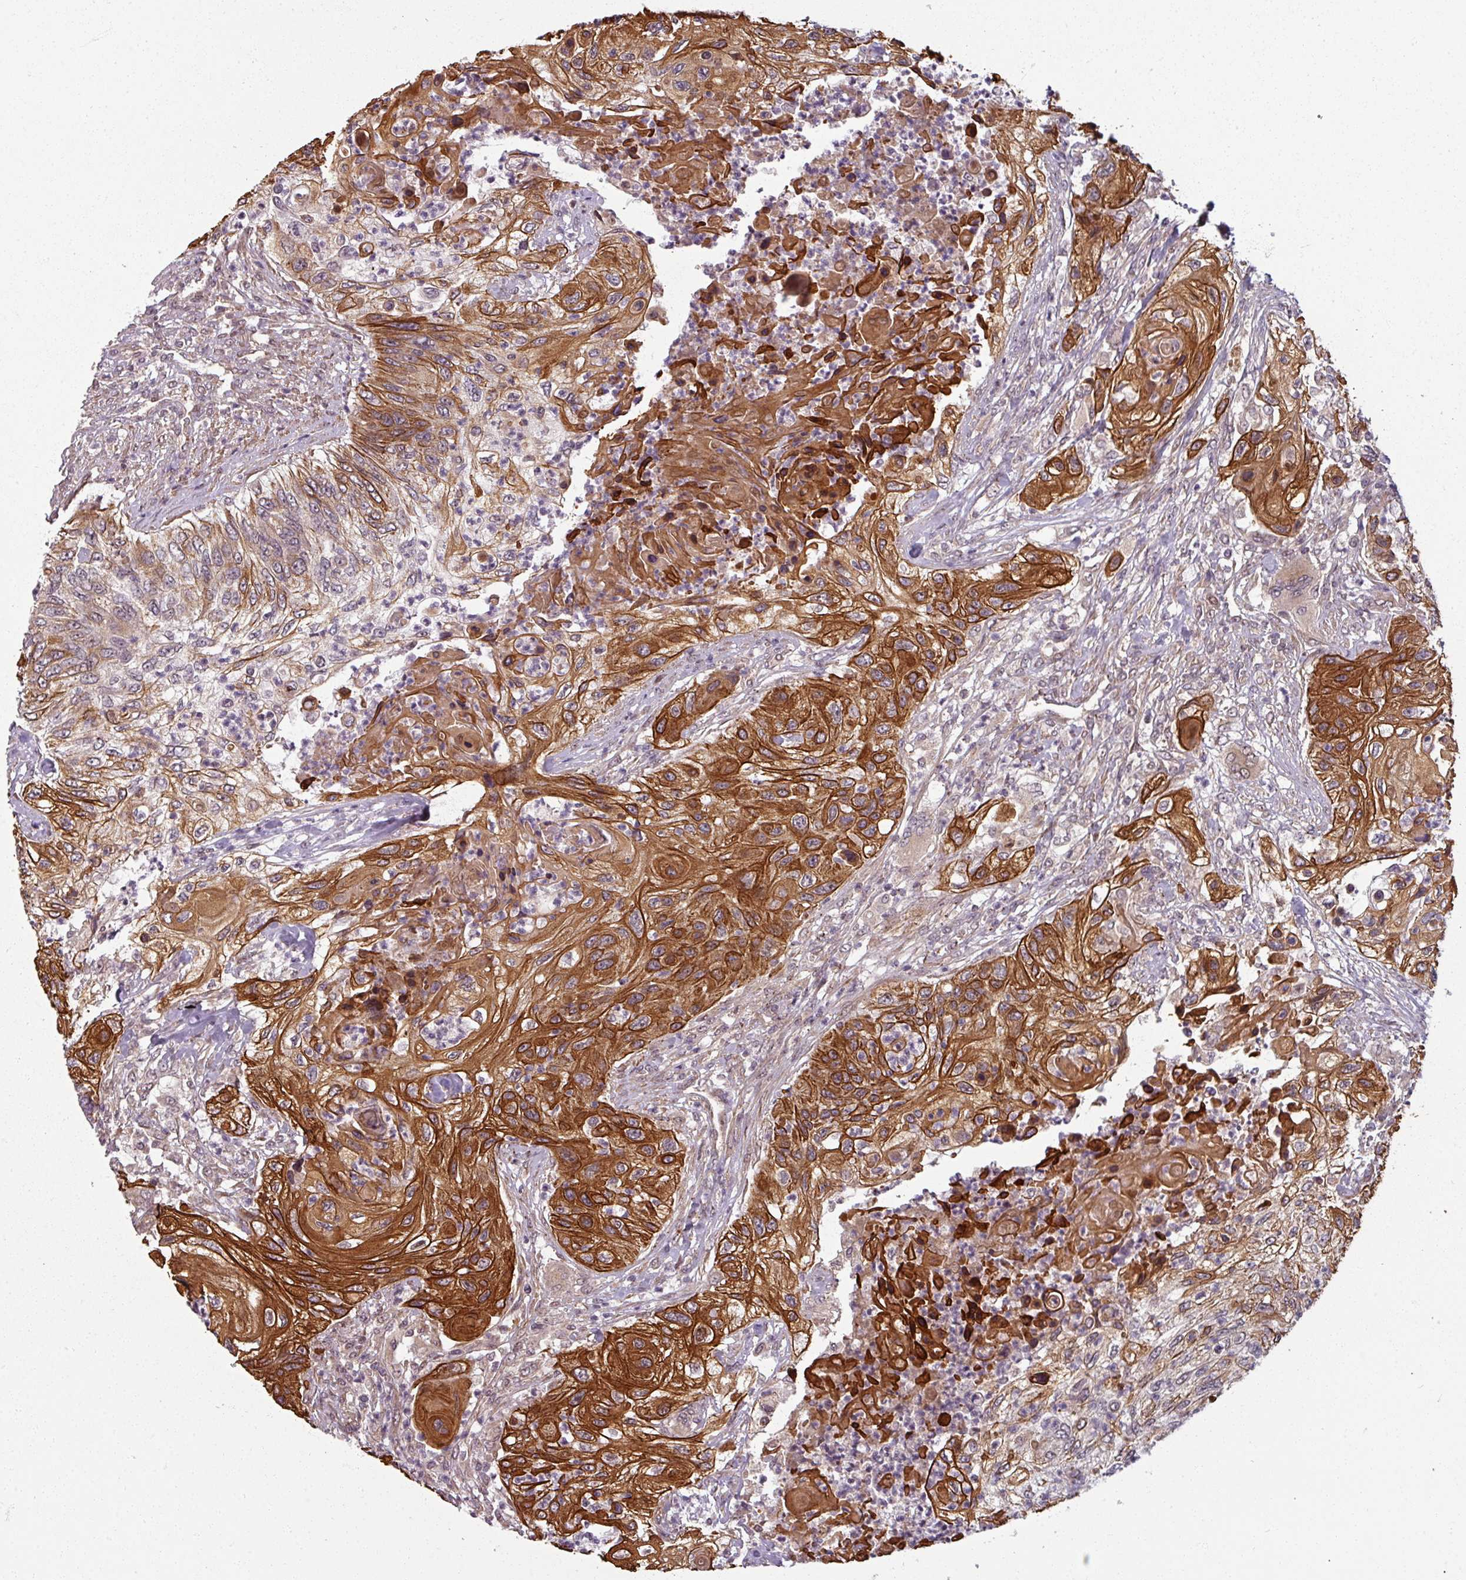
{"staining": {"intensity": "strong", "quantity": ">75%", "location": "cytoplasmic/membranous"}, "tissue": "urothelial cancer", "cell_type": "Tumor cells", "image_type": "cancer", "snomed": [{"axis": "morphology", "description": "Urothelial carcinoma, High grade"}, {"axis": "topography", "description": "Urinary bladder"}], "caption": "A high-resolution histopathology image shows IHC staining of high-grade urothelial carcinoma, which displays strong cytoplasmic/membranous positivity in about >75% of tumor cells.", "gene": "SWI5", "patient": {"sex": "female", "age": 60}}